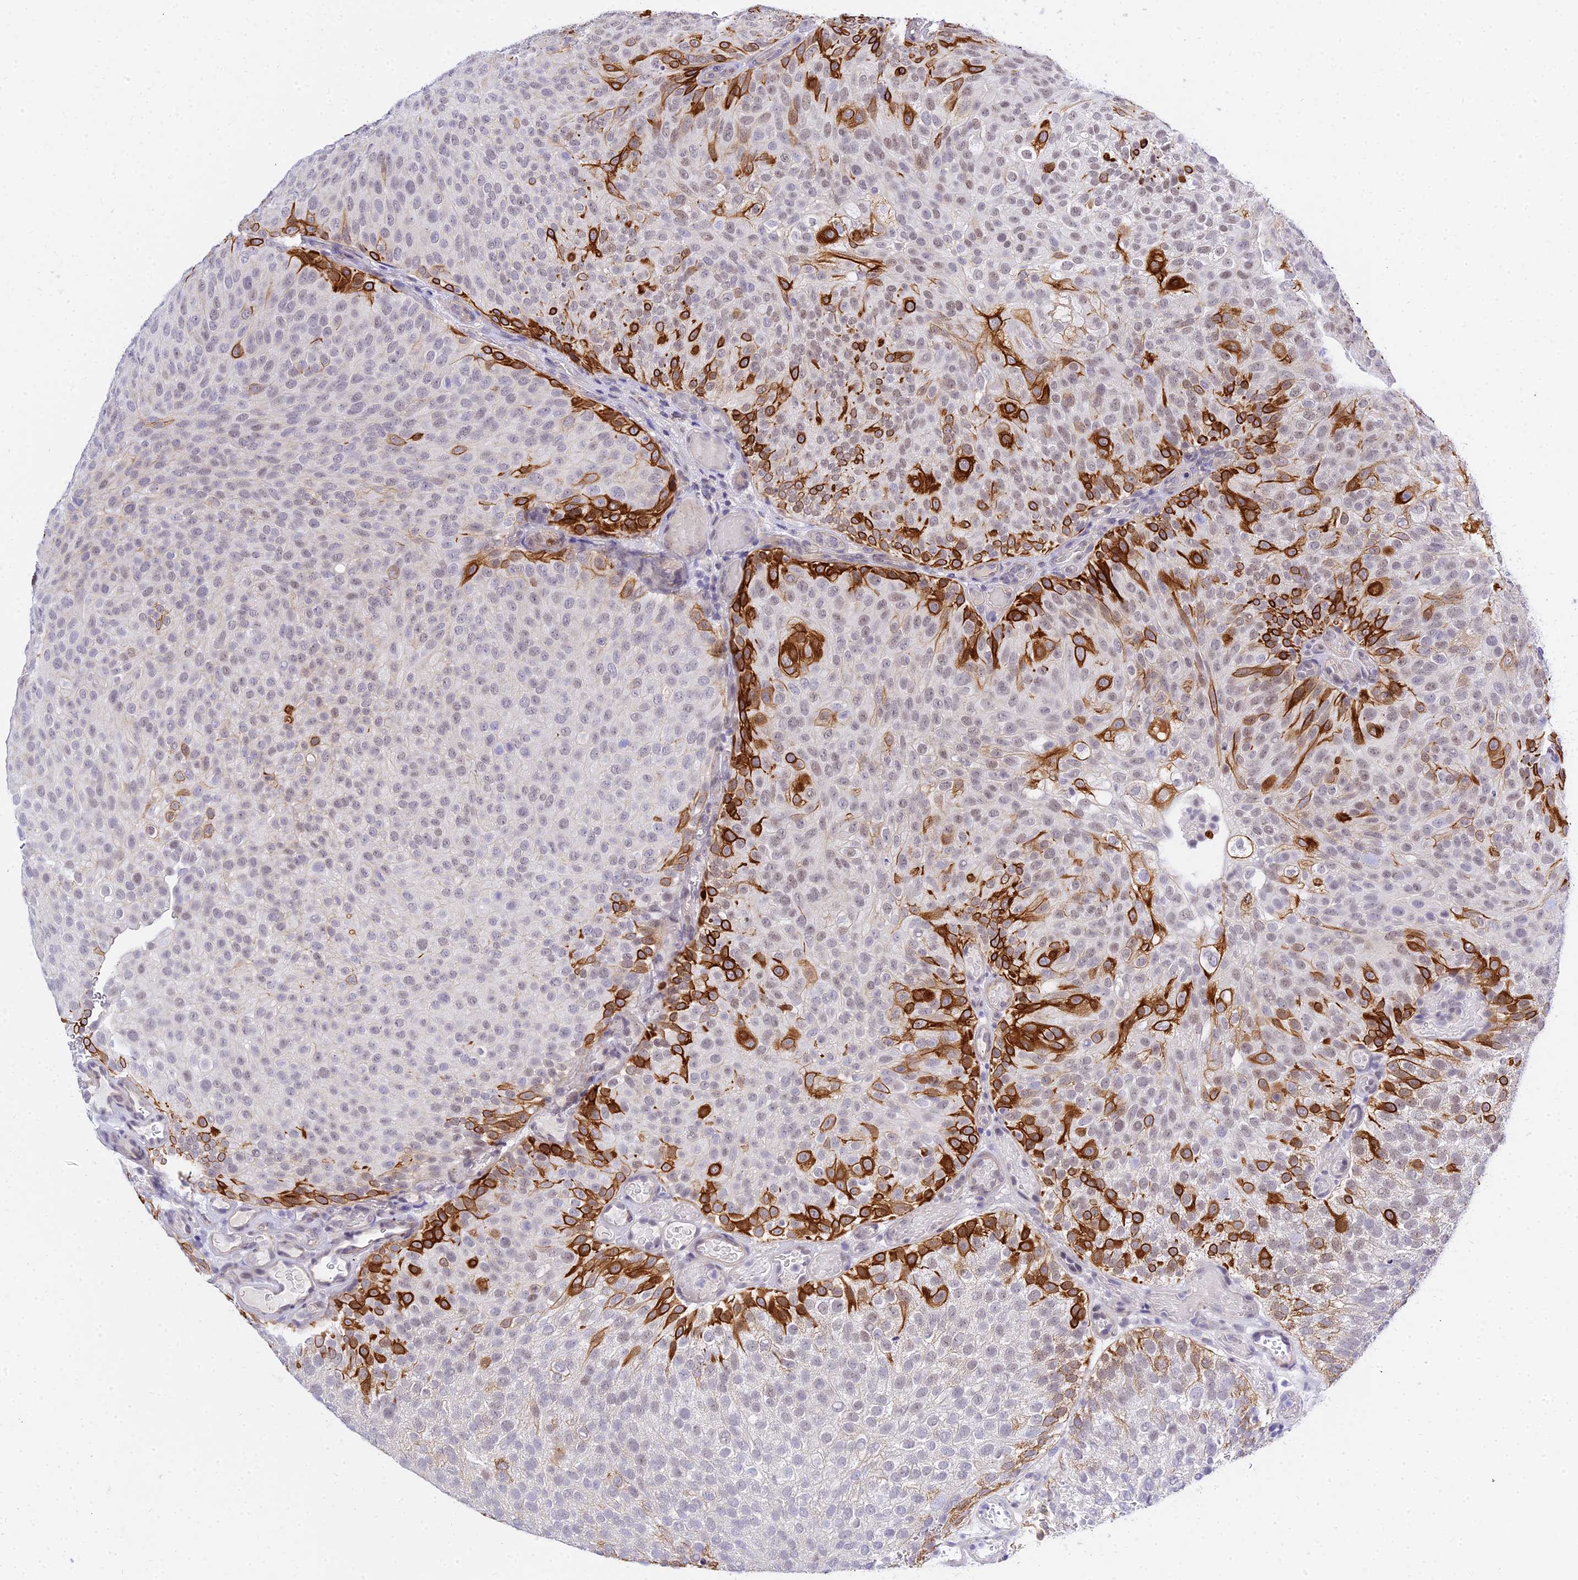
{"staining": {"intensity": "strong", "quantity": "<25%", "location": "cytoplasmic/membranous"}, "tissue": "urothelial cancer", "cell_type": "Tumor cells", "image_type": "cancer", "snomed": [{"axis": "morphology", "description": "Urothelial carcinoma, Low grade"}, {"axis": "topography", "description": "Urinary bladder"}], "caption": "Immunohistochemistry (IHC) of human urothelial carcinoma (low-grade) demonstrates medium levels of strong cytoplasmic/membranous staining in about <25% of tumor cells. (Stains: DAB in brown, nuclei in blue, Microscopy: brightfield microscopy at high magnification).", "gene": "ZNF628", "patient": {"sex": "male", "age": 78}}